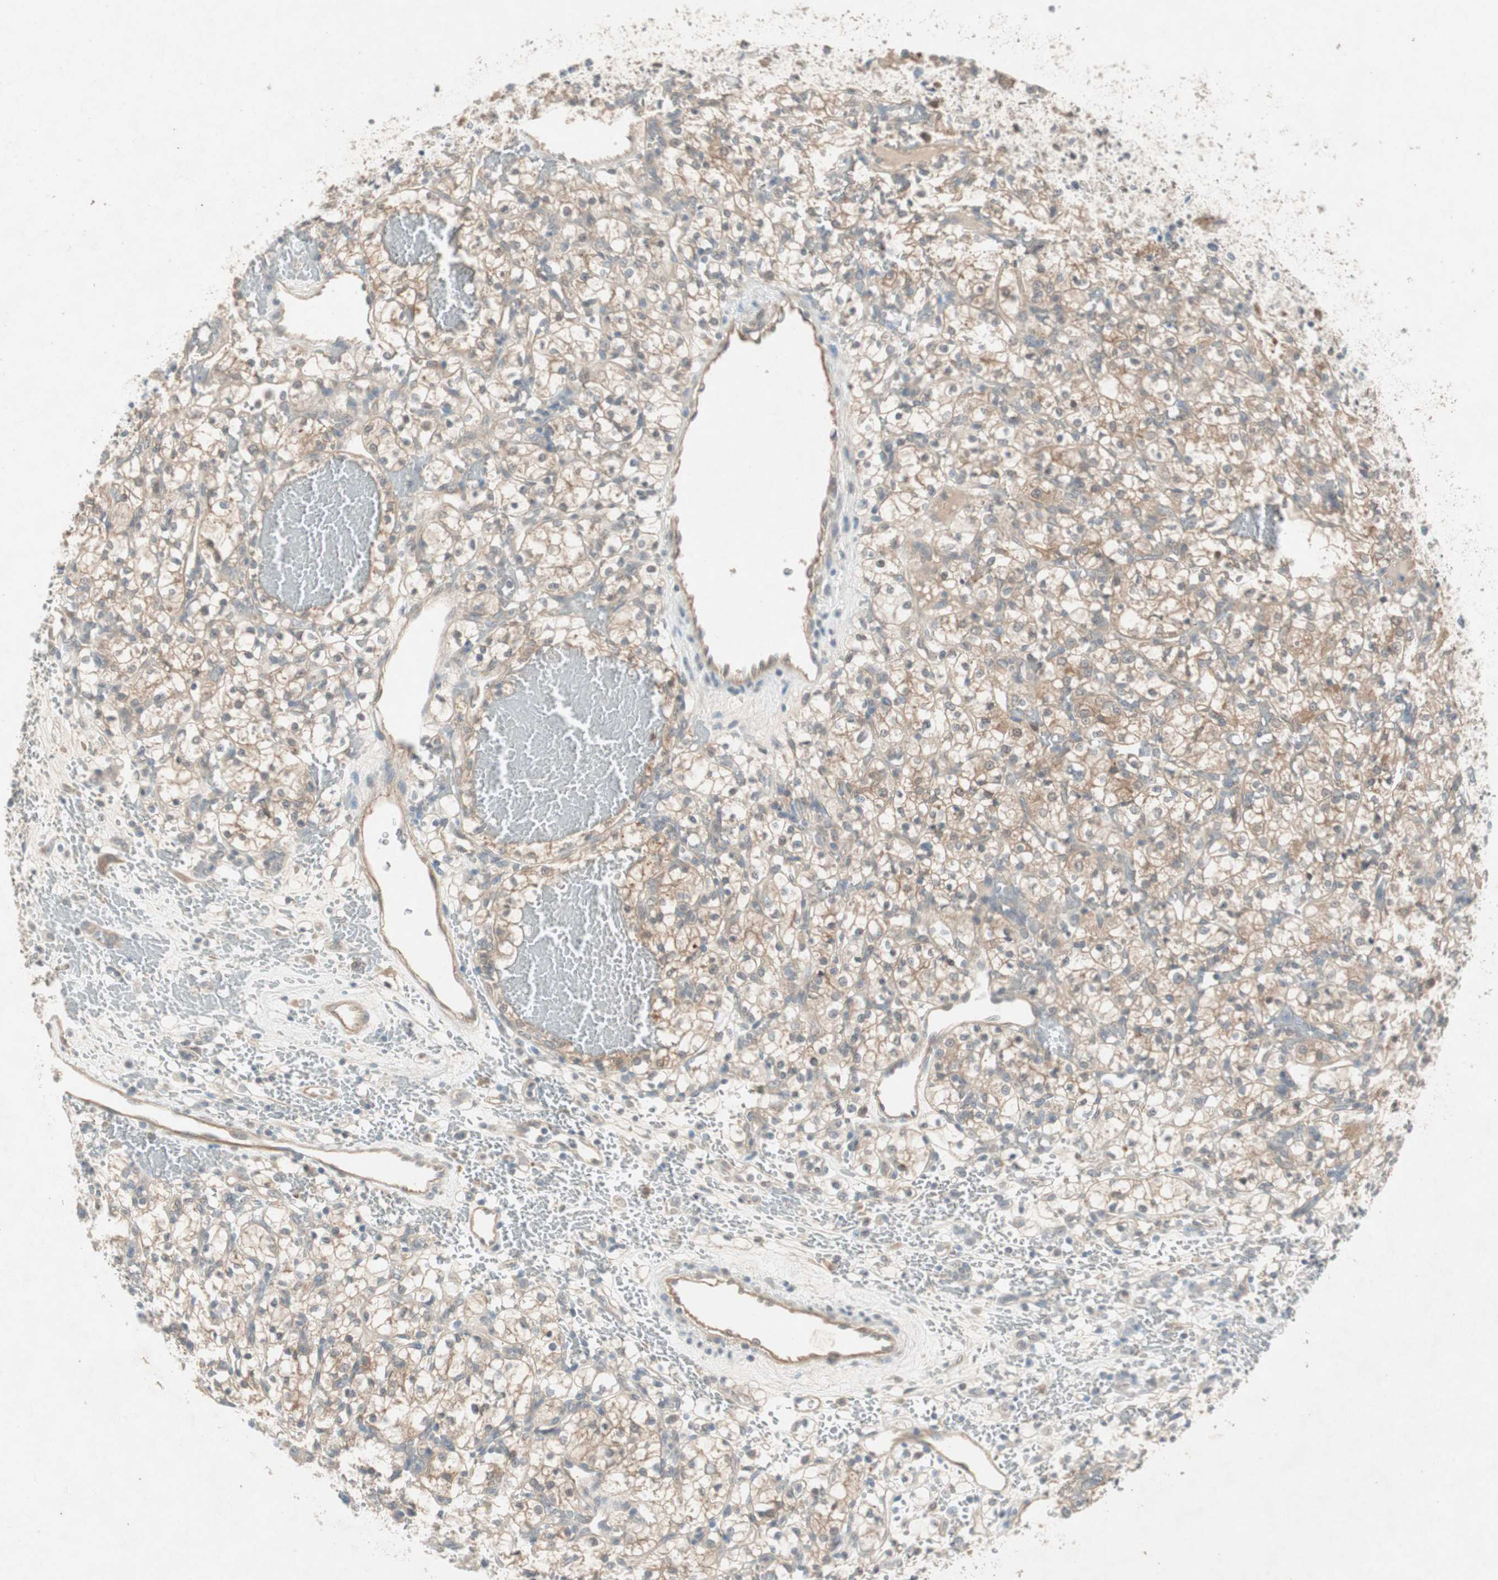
{"staining": {"intensity": "moderate", "quantity": ">75%", "location": "cytoplasmic/membranous"}, "tissue": "renal cancer", "cell_type": "Tumor cells", "image_type": "cancer", "snomed": [{"axis": "morphology", "description": "Adenocarcinoma, NOS"}, {"axis": "topography", "description": "Kidney"}], "caption": "The image demonstrates staining of adenocarcinoma (renal), revealing moderate cytoplasmic/membranous protein positivity (brown color) within tumor cells.", "gene": "NCLN", "patient": {"sex": "female", "age": 60}}